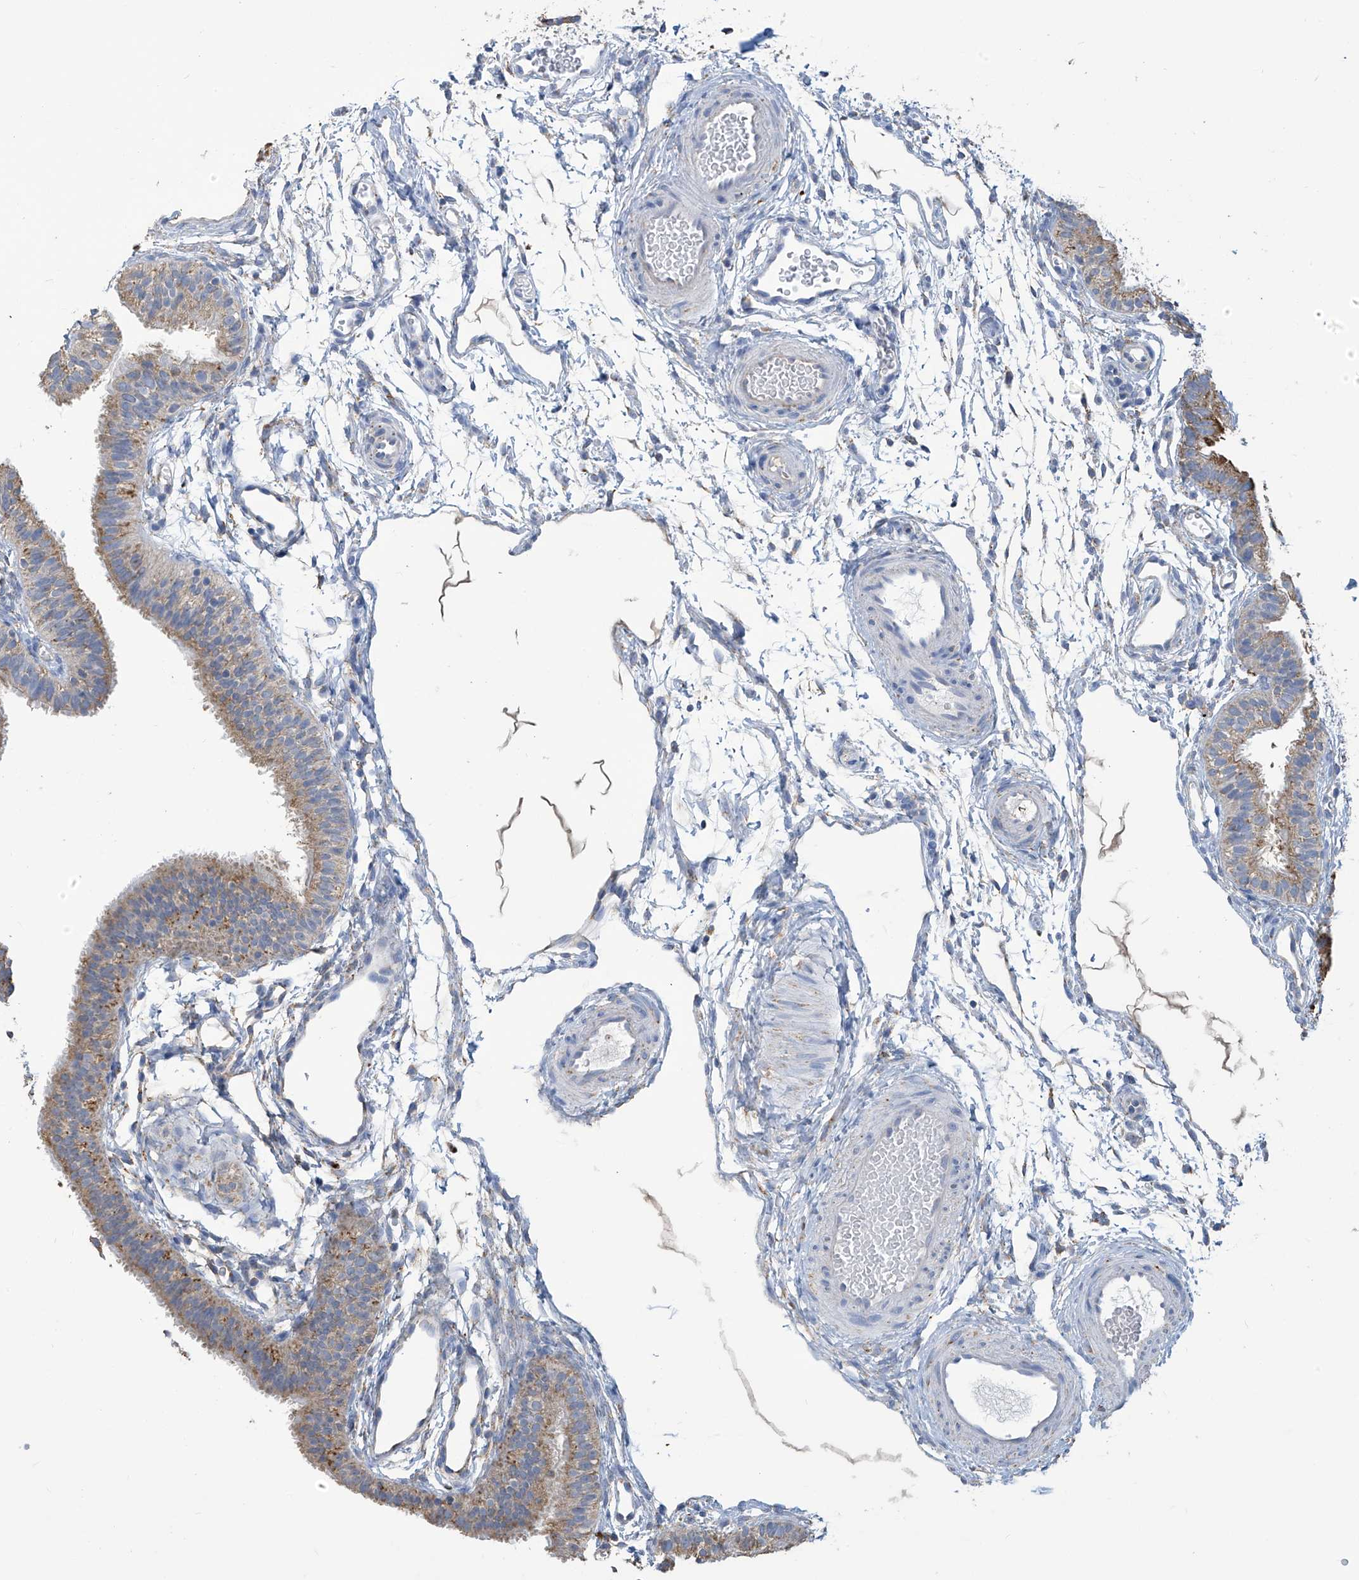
{"staining": {"intensity": "strong", "quantity": "25%-75%", "location": "cytoplasmic/membranous"}, "tissue": "fallopian tube", "cell_type": "Glandular cells", "image_type": "normal", "snomed": [{"axis": "morphology", "description": "Normal tissue, NOS"}, {"axis": "topography", "description": "Fallopian tube"}], "caption": "Immunohistochemistry (IHC) staining of normal fallopian tube, which demonstrates high levels of strong cytoplasmic/membranous expression in approximately 25%-75% of glandular cells indicating strong cytoplasmic/membranous protein positivity. The staining was performed using DAB (3,3'-diaminobenzidine) (brown) for protein detection and nuclei were counterstained in hematoxylin (blue).", "gene": "OGT", "patient": {"sex": "female", "age": 35}}